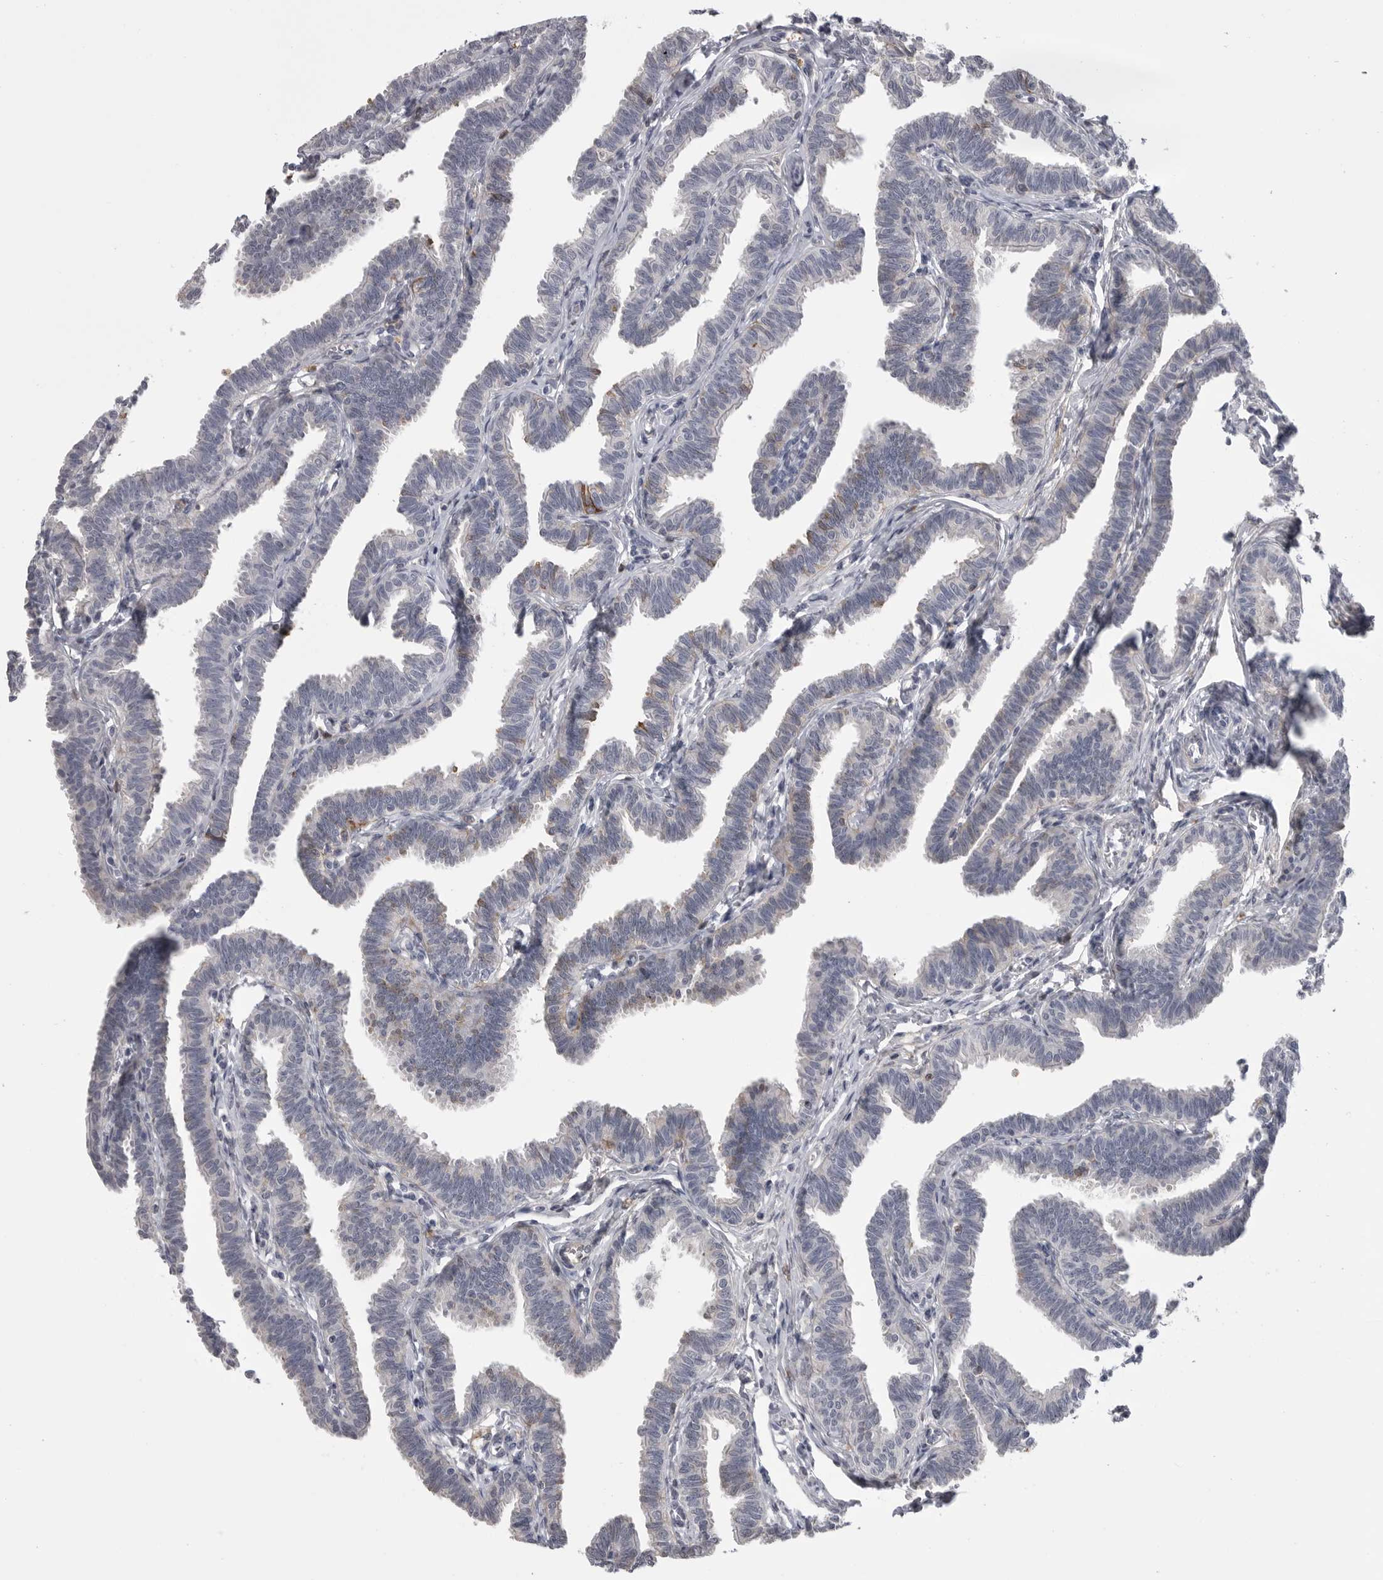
{"staining": {"intensity": "weak", "quantity": "<25%", "location": "cytoplasmic/membranous"}, "tissue": "fallopian tube", "cell_type": "Glandular cells", "image_type": "normal", "snomed": [{"axis": "morphology", "description": "Normal tissue, NOS"}, {"axis": "topography", "description": "Fallopian tube"}, {"axis": "topography", "description": "Ovary"}], "caption": "Glandular cells are negative for brown protein staining in normal fallopian tube. The staining is performed using DAB (3,3'-diaminobenzidine) brown chromogen with nuclei counter-stained in using hematoxylin.", "gene": "SERPING1", "patient": {"sex": "female", "age": 23}}